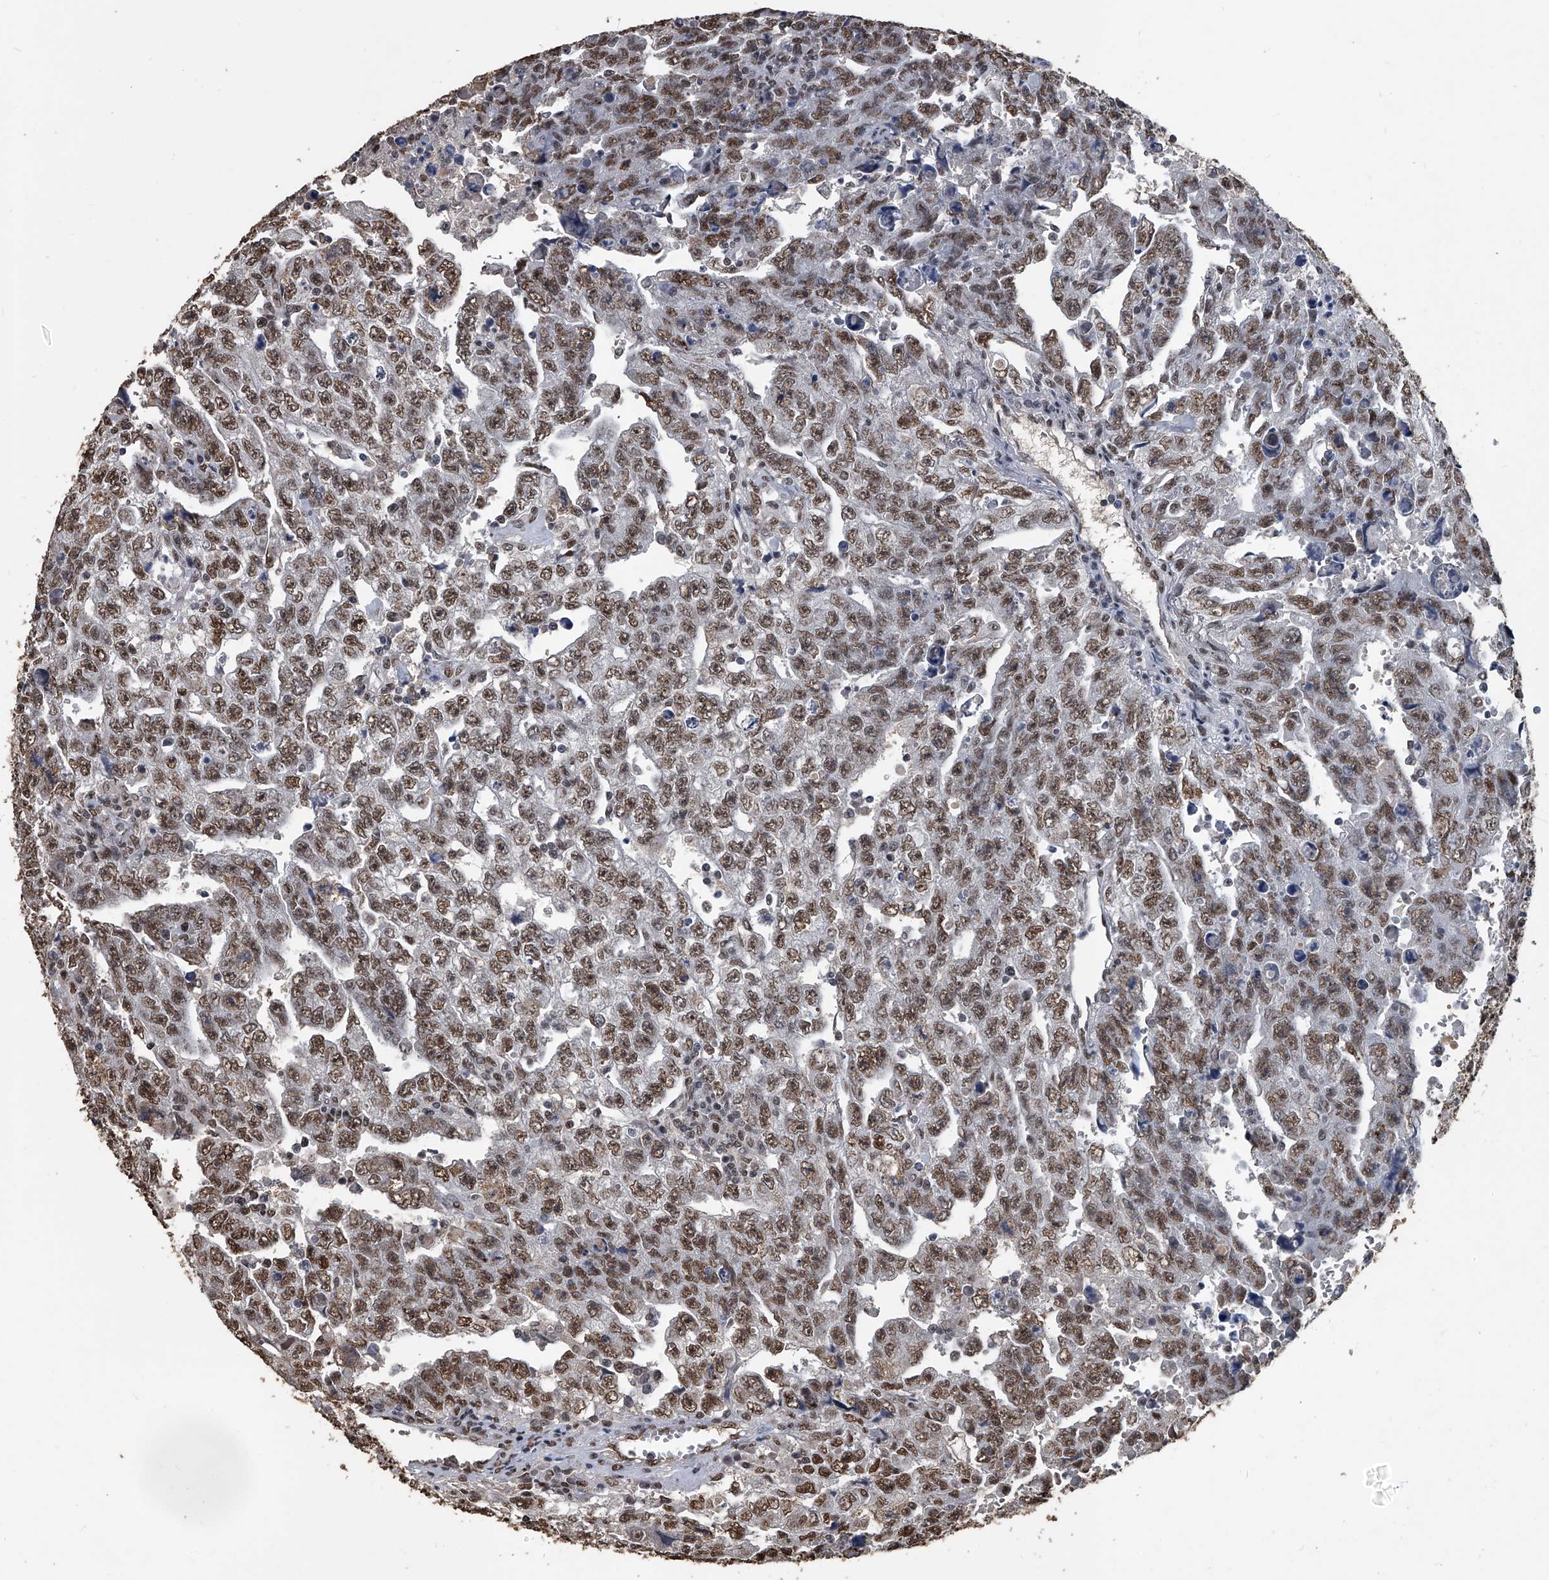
{"staining": {"intensity": "moderate", "quantity": ">75%", "location": "nuclear"}, "tissue": "testis cancer", "cell_type": "Tumor cells", "image_type": "cancer", "snomed": [{"axis": "morphology", "description": "Carcinoma, Embryonal, NOS"}, {"axis": "topography", "description": "Testis"}], "caption": "Protein staining by immunohistochemistry demonstrates moderate nuclear positivity in about >75% of tumor cells in testis cancer (embryonal carcinoma).", "gene": "MATR3", "patient": {"sex": "male", "age": 28}}